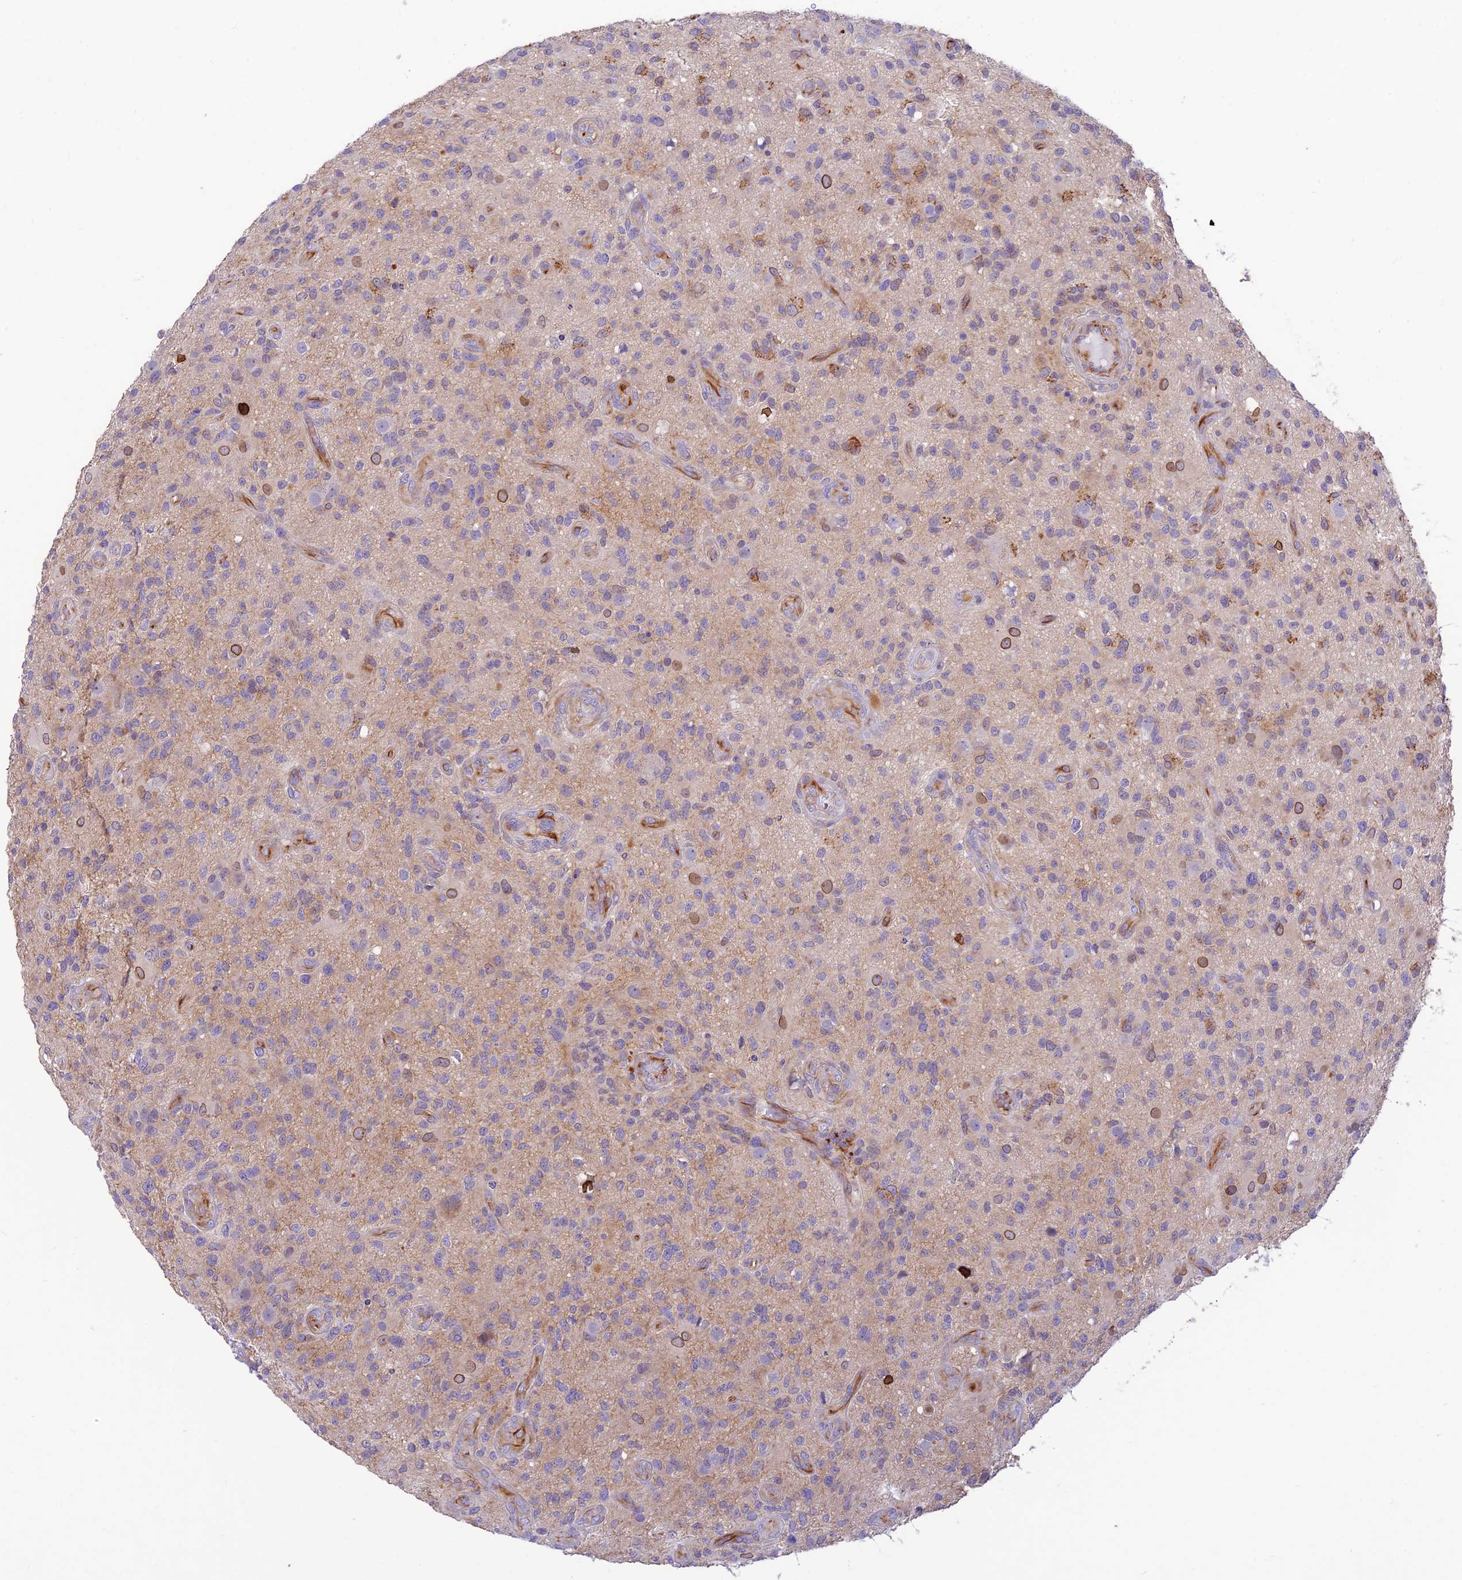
{"staining": {"intensity": "strong", "quantity": "<25%", "location": "cytoplasmic/membranous,nuclear"}, "tissue": "glioma", "cell_type": "Tumor cells", "image_type": "cancer", "snomed": [{"axis": "morphology", "description": "Glioma, malignant, High grade"}, {"axis": "topography", "description": "Brain"}], "caption": "This photomicrograph shows immunohistochemistry staining of glioma, with medium strong cytoplasmic/membranous and nuclear expression in about <25% of tumor cells.", "gene": "ST8SIA5", "patient": {"sex": "male", "age": 47}}